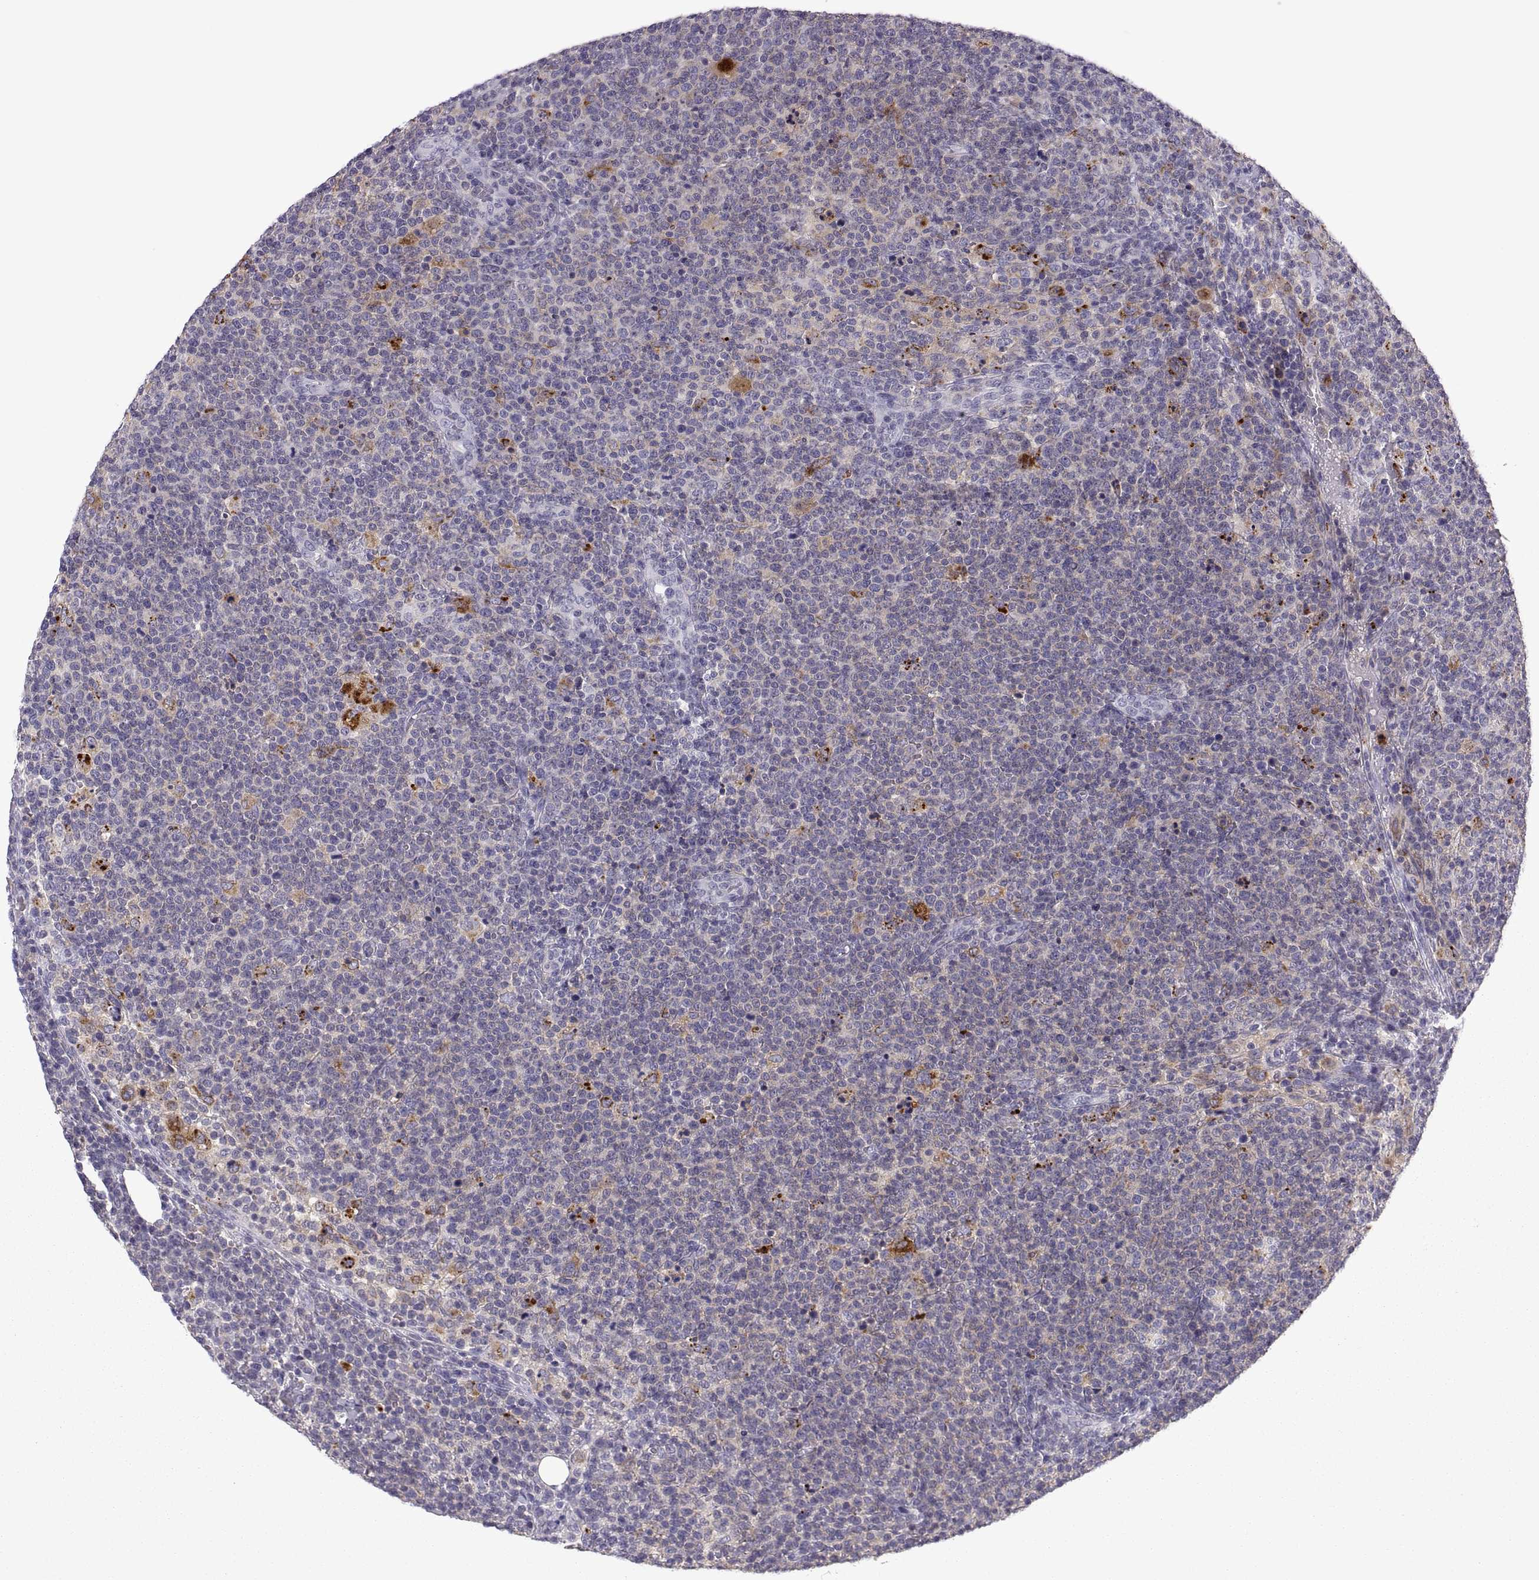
{"staining": {"intensity": "negative", "quantity": "none", "location": "none"}, "tissue": "lymphoma", "cell_type": "Tumor cells", "image_type": "cancer", "snomed": [{"axis": "morphology", "description": "Malignant lymphoma, non-Hodgkin's type, High grade"}, {"axis": "topography", "description": "Lymph node"}], "caption": "Protein analysis of lymphoma demonstrates no significant staining in tumor cells.", "gene": "RGS19", "patient": {"sex": "male", "age": 61}}